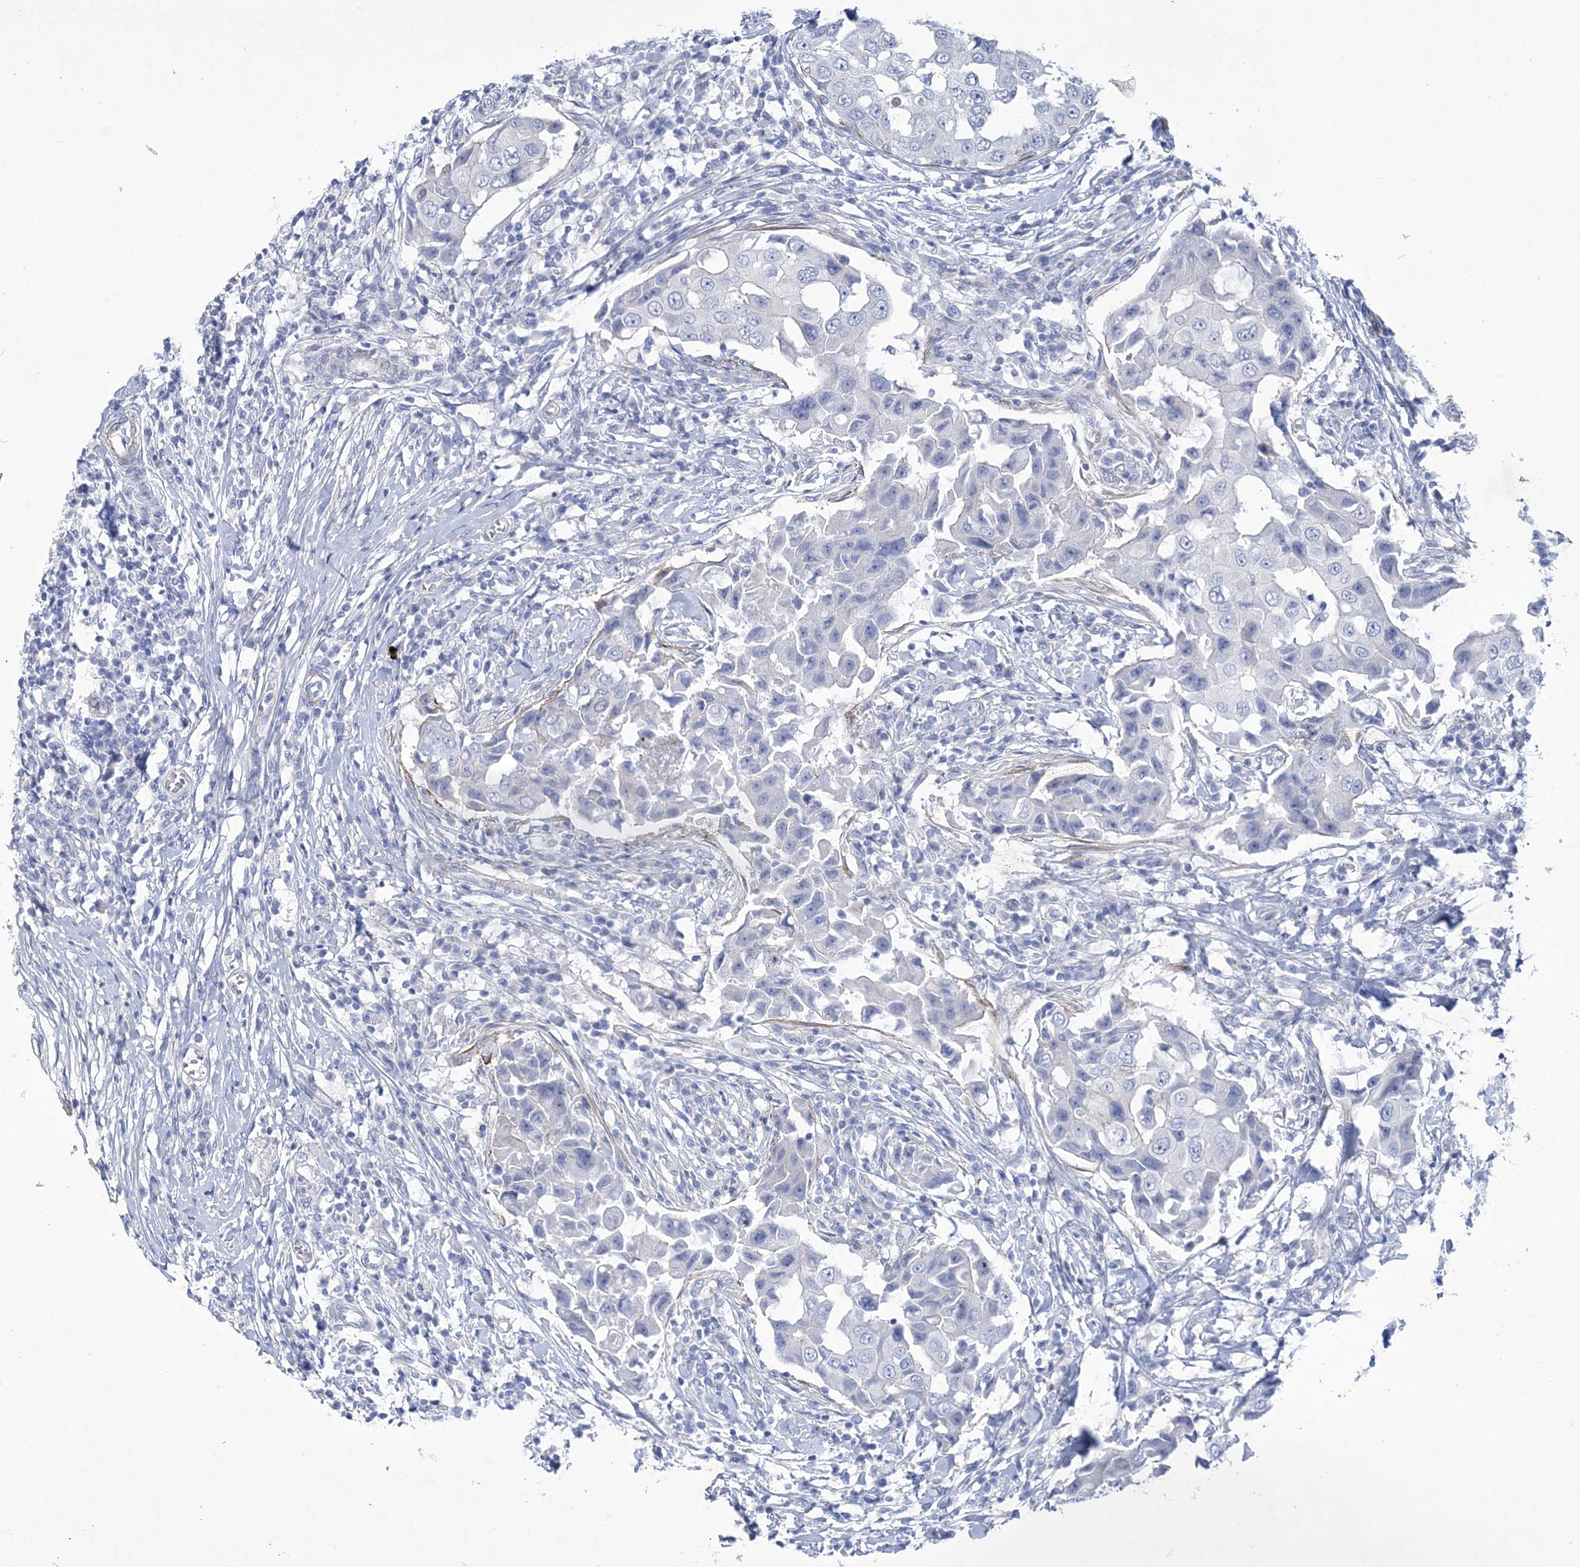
{"staining": {"intensity": "negative", "quantity": "none", "location": "none"}, "tissue": "breast cancer", "cell_type": "Tumor cells", "image_type": "cancer", "snomed": [{"axis": "morphology", "description": "Duct carcinoma"}, {"axis": "topography", "description": "Breast"}], "caption": "Immunohistochemistry photomicrograph of human breast invasive ductal carcinoma stained for a protein (brown), which displays no positivity in tumor cells.", "gene": "WDR74", "patient": {"sex": "female", "age": 27}}